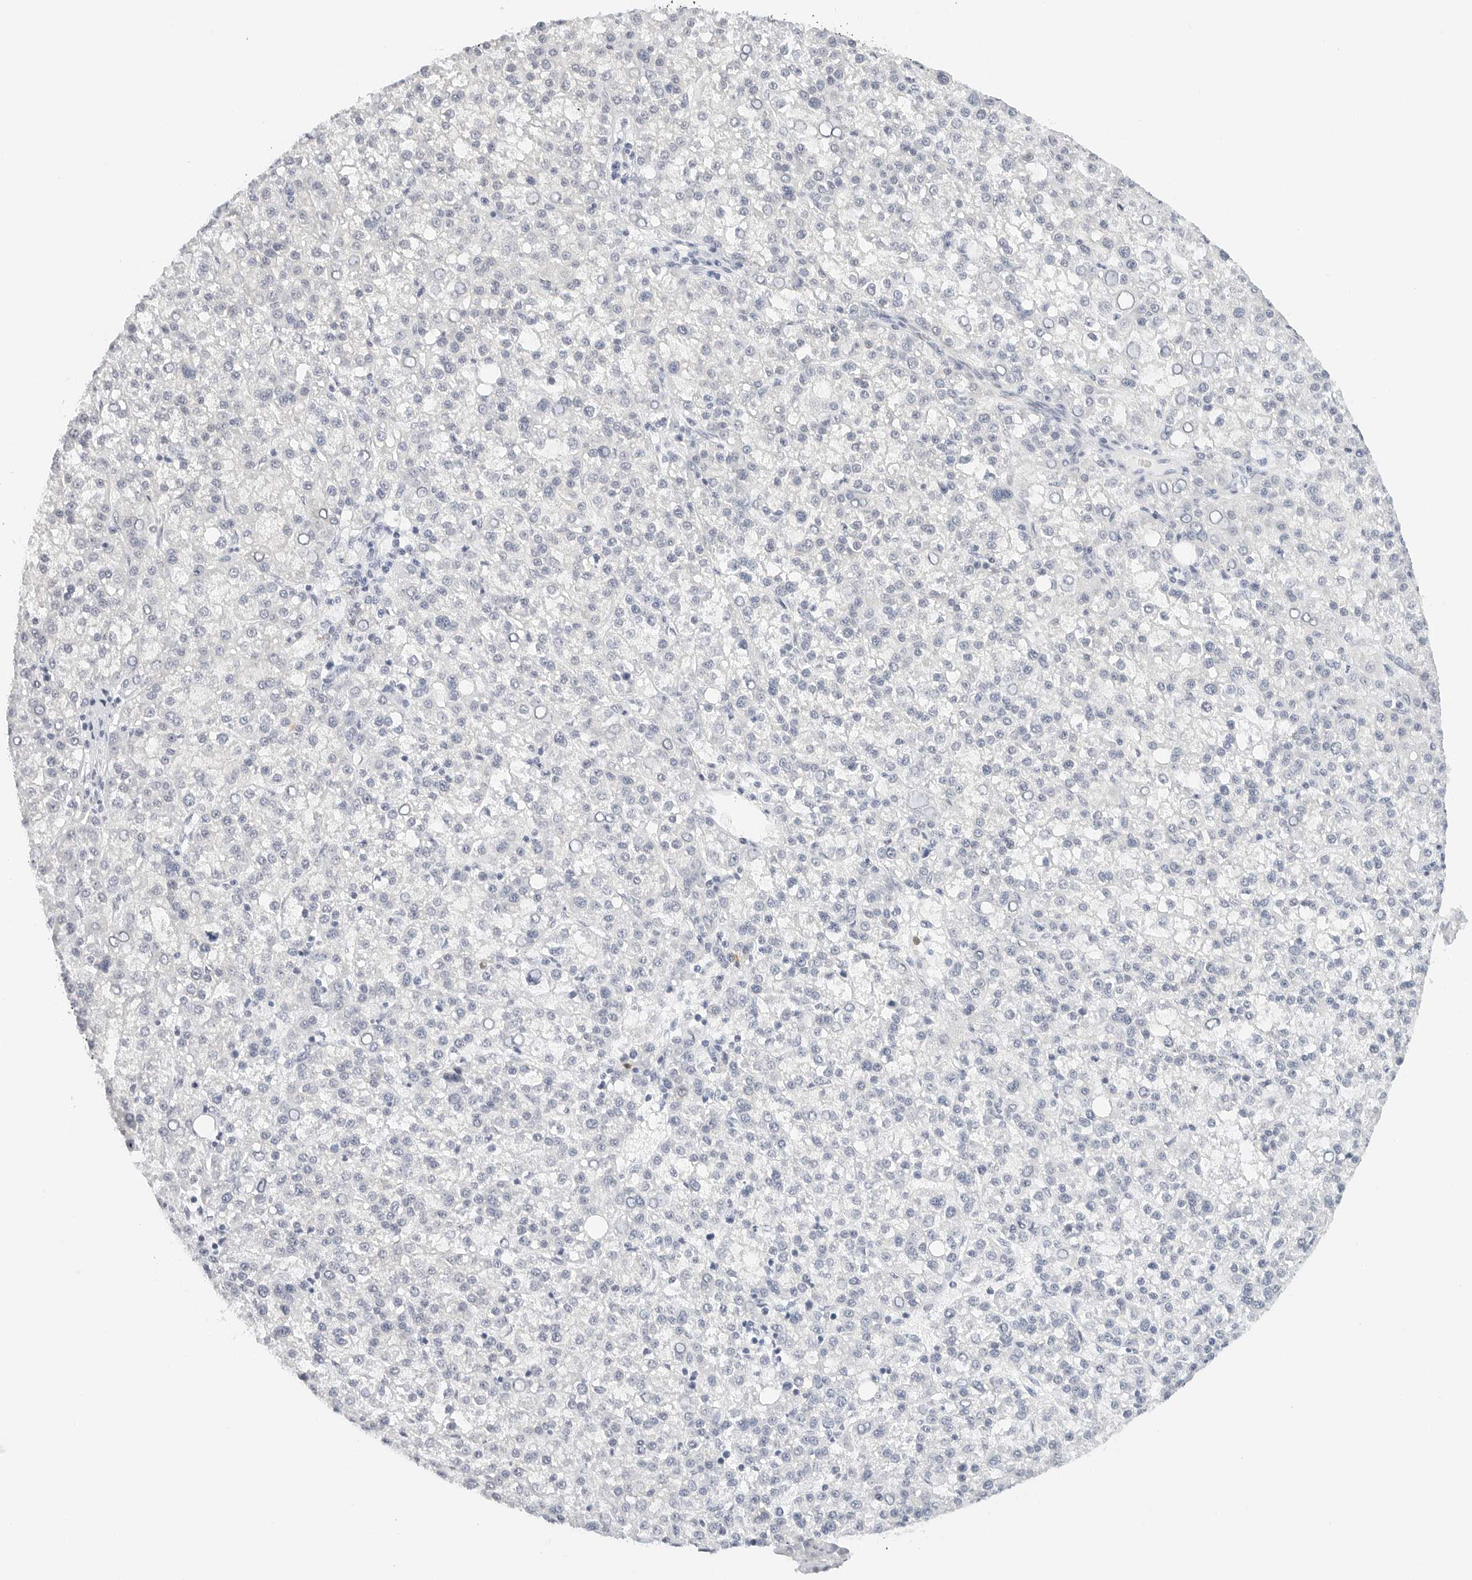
{"staining": {"intensity": "negative", "quantity": "none", "location": "none"}, "tissue": "liver cancer", "cell_type": "Tumor cells", "image_type": "cancer", "snomed": [{"axis": "morphology", "description": "Carcinoma, Hepatocellular, NOS"}, {"axis": "topography", "description": "Liver"}], "caption": "IHC photomicrograph of human liver cancer stained for a protein (brown), which reveals no expression in tumor cells.", "gene": "CD22", "patient": {"sex": "female", "age": 58}}